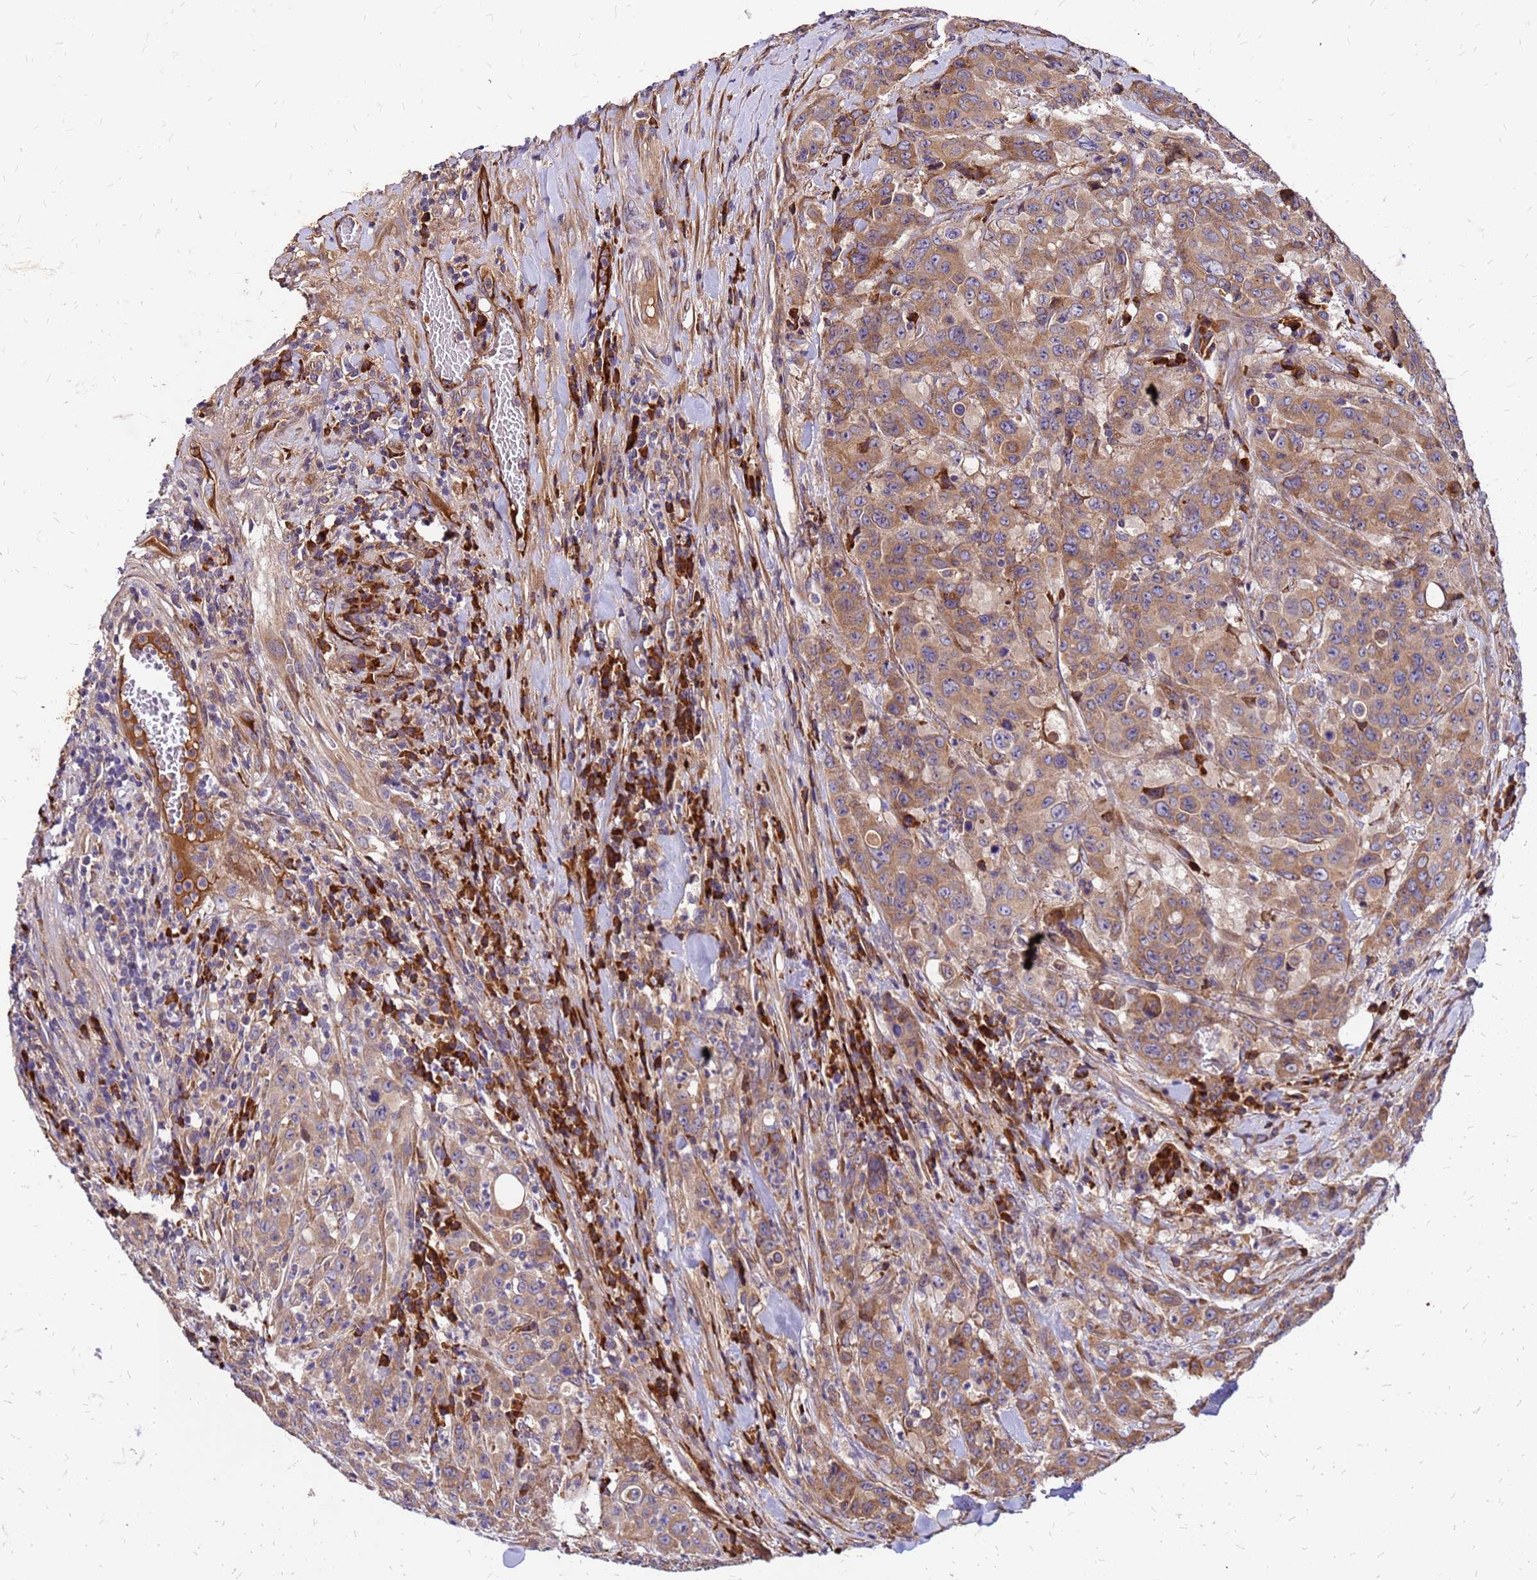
{"staining": {"intensity": "moderate", "quantity": ">75%", "location": "cytoplasmic/membranous"}, "tissue": "colorectal cancer", "cell_type": "Tumor cells", "image_type": "cancer", "snomed": [{"axis": "morphology", "description": "Adenocarcinoma, NOS"}, {"axis": "topography", "description": "Colon"}], "caption": "A high-resolution micrograph shows IHC staining of adenocarcinoma (colorectal), which reveals moderate cytoplasmic/membranous expression in about >75% of tumor cells.", "gene": "VMO1", "patient": {"sex": "male", "age": 62}}